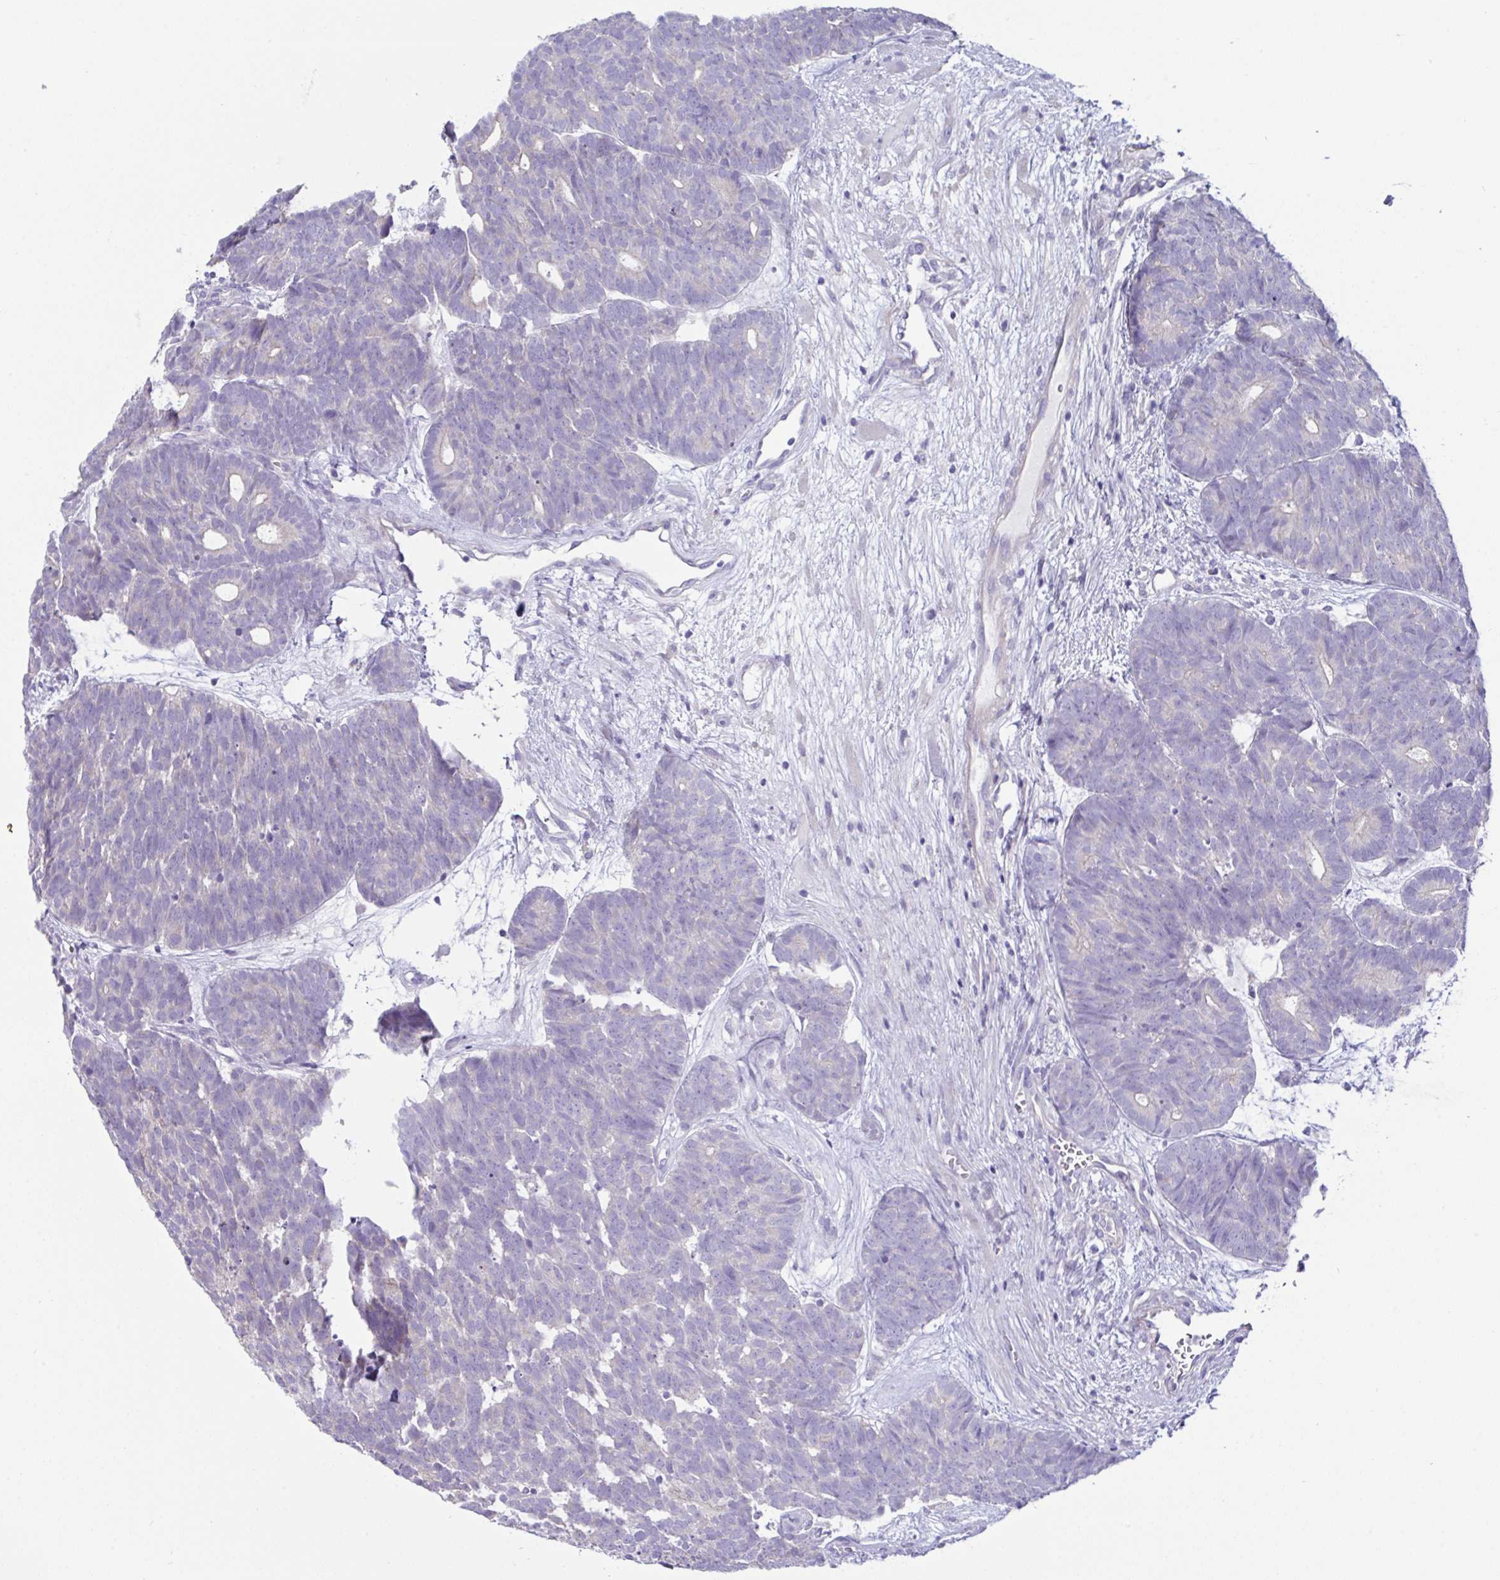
{"staining": {"intensity": "negative", "quantity": "none", "location": "none"}, "tissue": "head and neck cancer", "cell_type": "Tumor cells", "image_type": "cancer", "snomed": [{"axis": "morphology", "description": "Adenocarcinoma, NOS"}, {"axis": "topography", "description": "Head-Neck"}], "caption": "Immunohistochemical staining of human head and neck cancer displays no significant staining in tumor cells.", "gene": "MED11", "patient": {"sex": "female", "age": 81}}